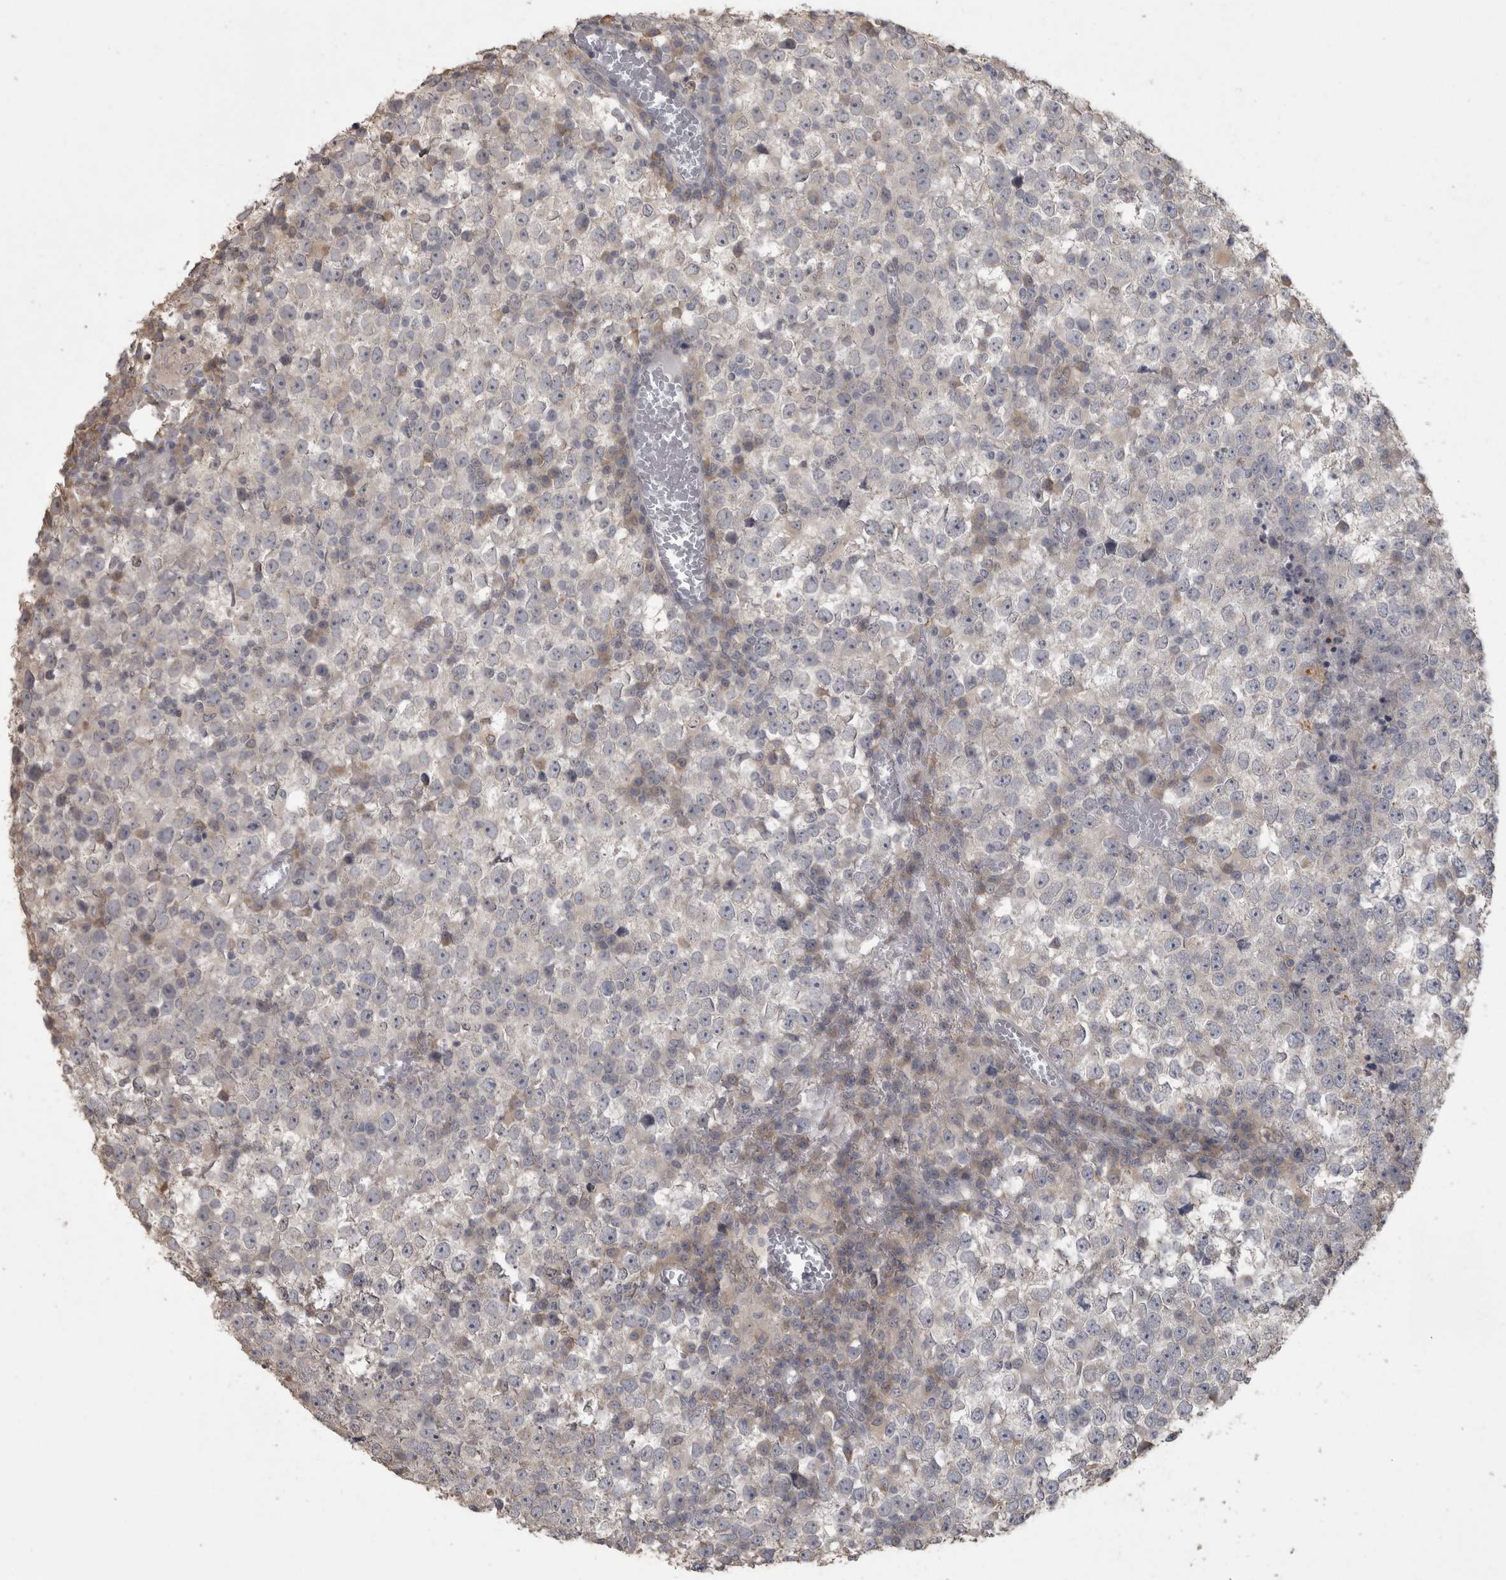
{"staining": {"intensity": "negative", "quantity": "none", "location": "none"}, "tissue": "testis cancer", "cell_type": "Tumor cells", "image_type": "cancer", "snomed": [{"axis": "morphology", "description": "Seminoma, NOS"}, {"axis": "topography", "description": "Testis"}], "caption": "The photomicrograph shows no significant positivity in tumor cells of testis cancer. (DAB immunohistochemistry with hematoxylin counter stain).", "gene": "RAB29", "patient": {"sex": "male", "age": 65}}